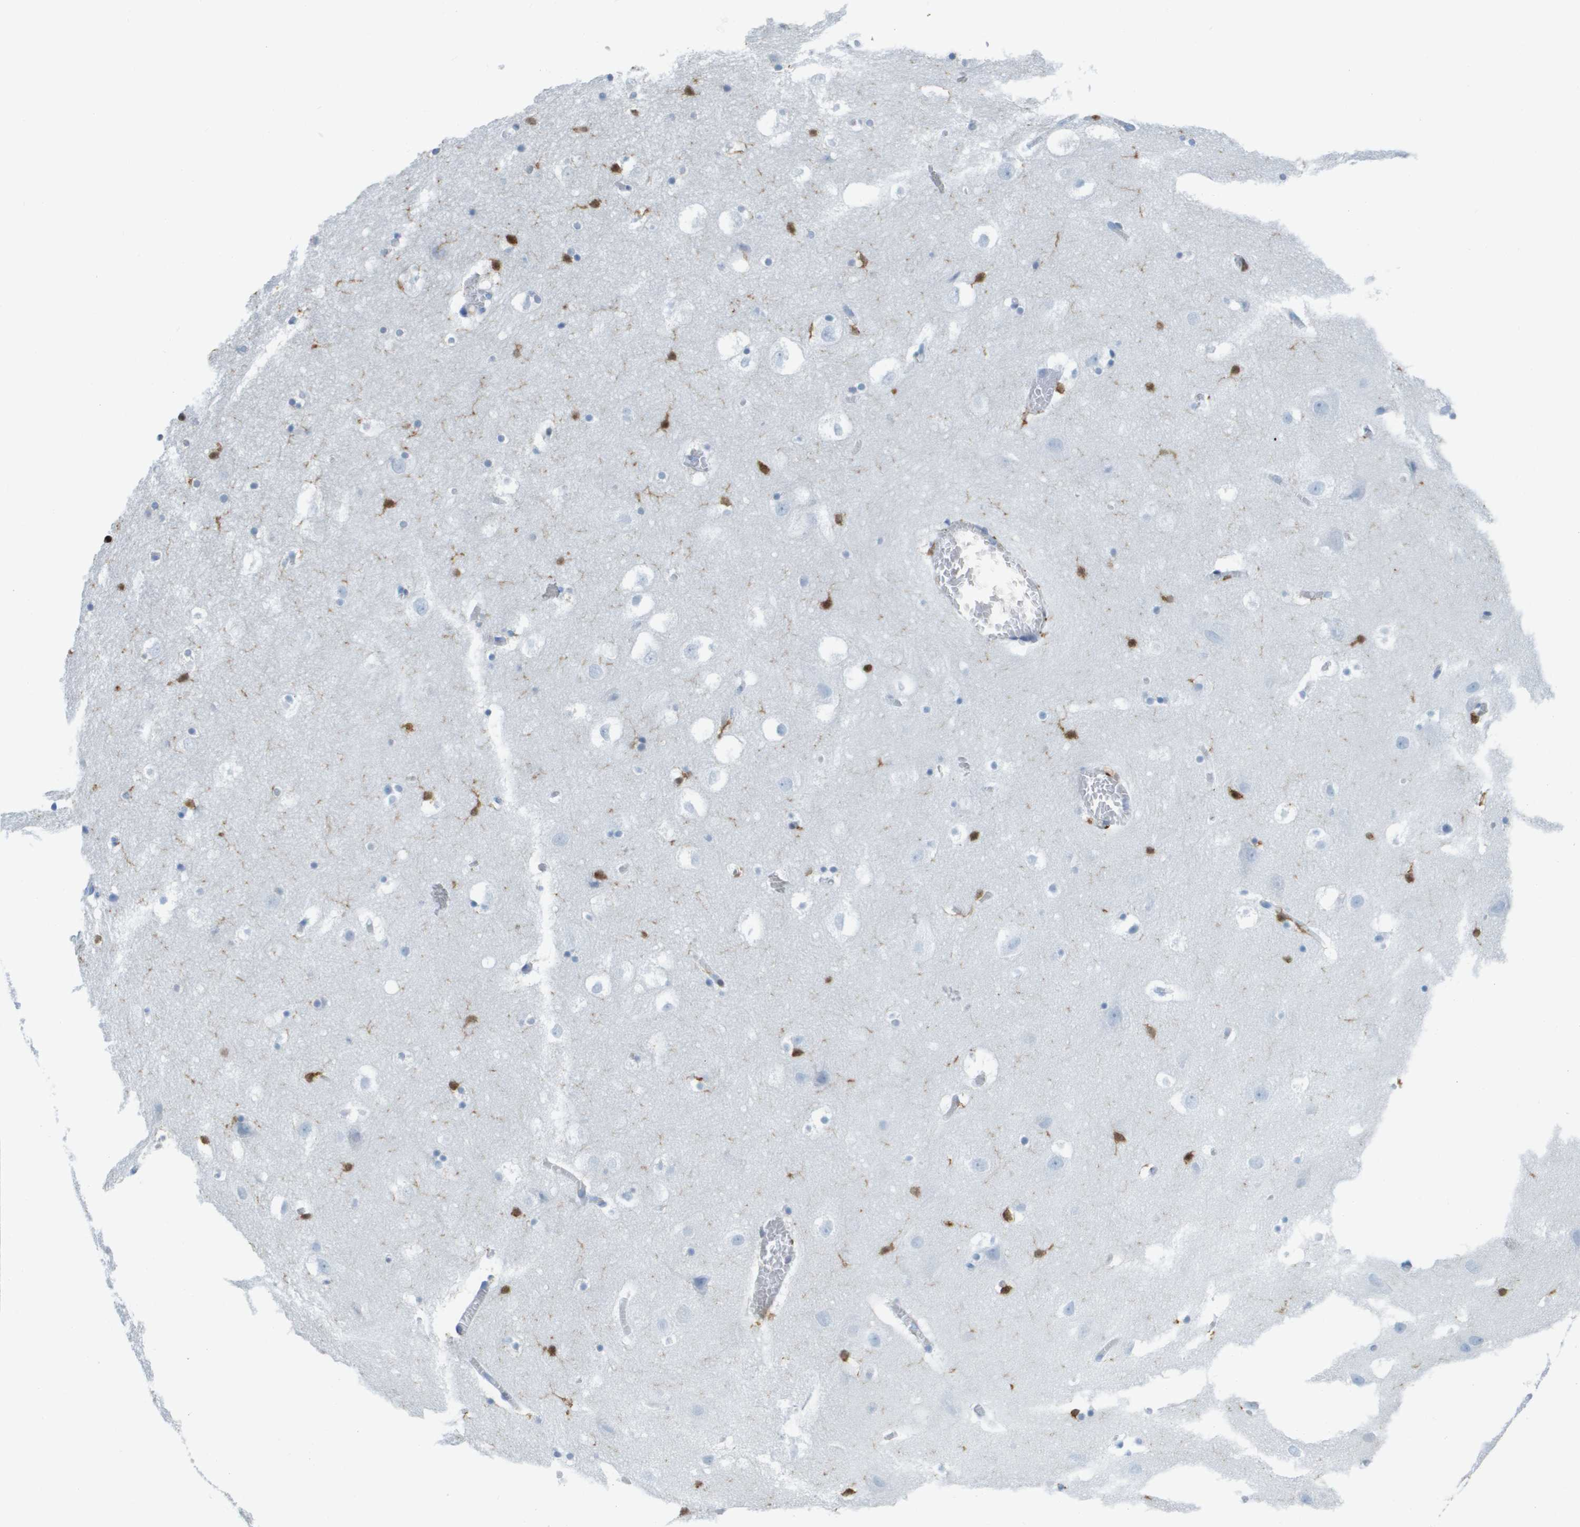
{"staining": {"intensity": "moderate", "quantity": "<25%", "location": "cytoplasmic/membranous"}, "tissue": "hippocampus", "cell_type": "Glial cells", "image_type": "normal", "snomed": [{"axis": "morphology", "description": "Normal tissue, NOS"}, {"axis": "topography", "description": "Hippocampus"}], "caption": "IHC of normal hippocampus demonstrates low levels of moderate cytoplasmic/membranous staining in approximately <25% of glial cells.", "gene": "DOCK5", "patient": {"sex": "male", "age": 45}}